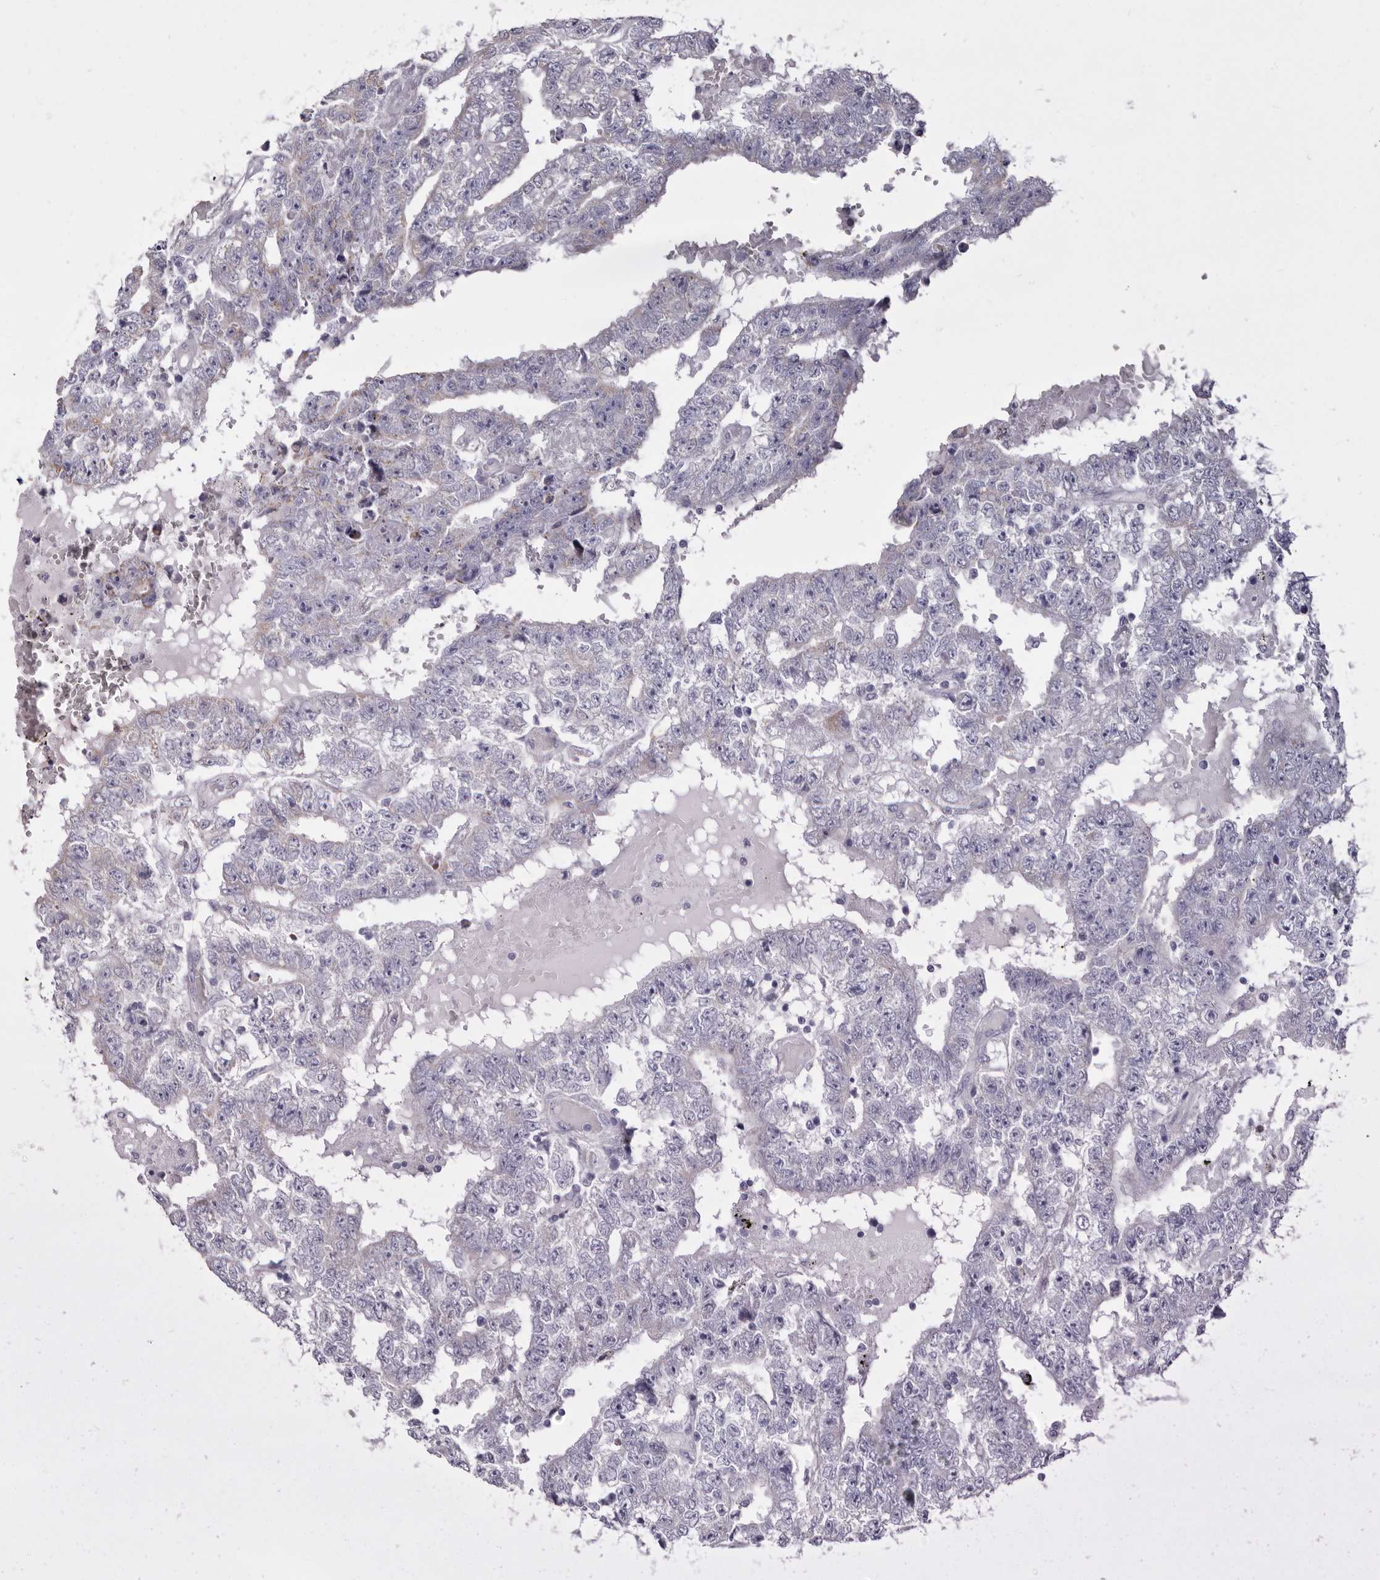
{"staining": {"intensity": "negative", "quantity": "none", "location": "none"}, "tissue": "testis cancer", "cell_type": "Tumor cells", "image_type": "cancer", "snomed": [{"axis": "morphology", "description": "Carcinoma, Embryonal, NOS"}, {"axis": "topography", "description": "Testis"}], "caption": "DAB immunohistochemical staining of human testis cancer (embryonal carcinoma) demonstrates no significant expression in tumor cells.", "gene": "RSPO2", "patient": {"sex": "male", "age": 25}}